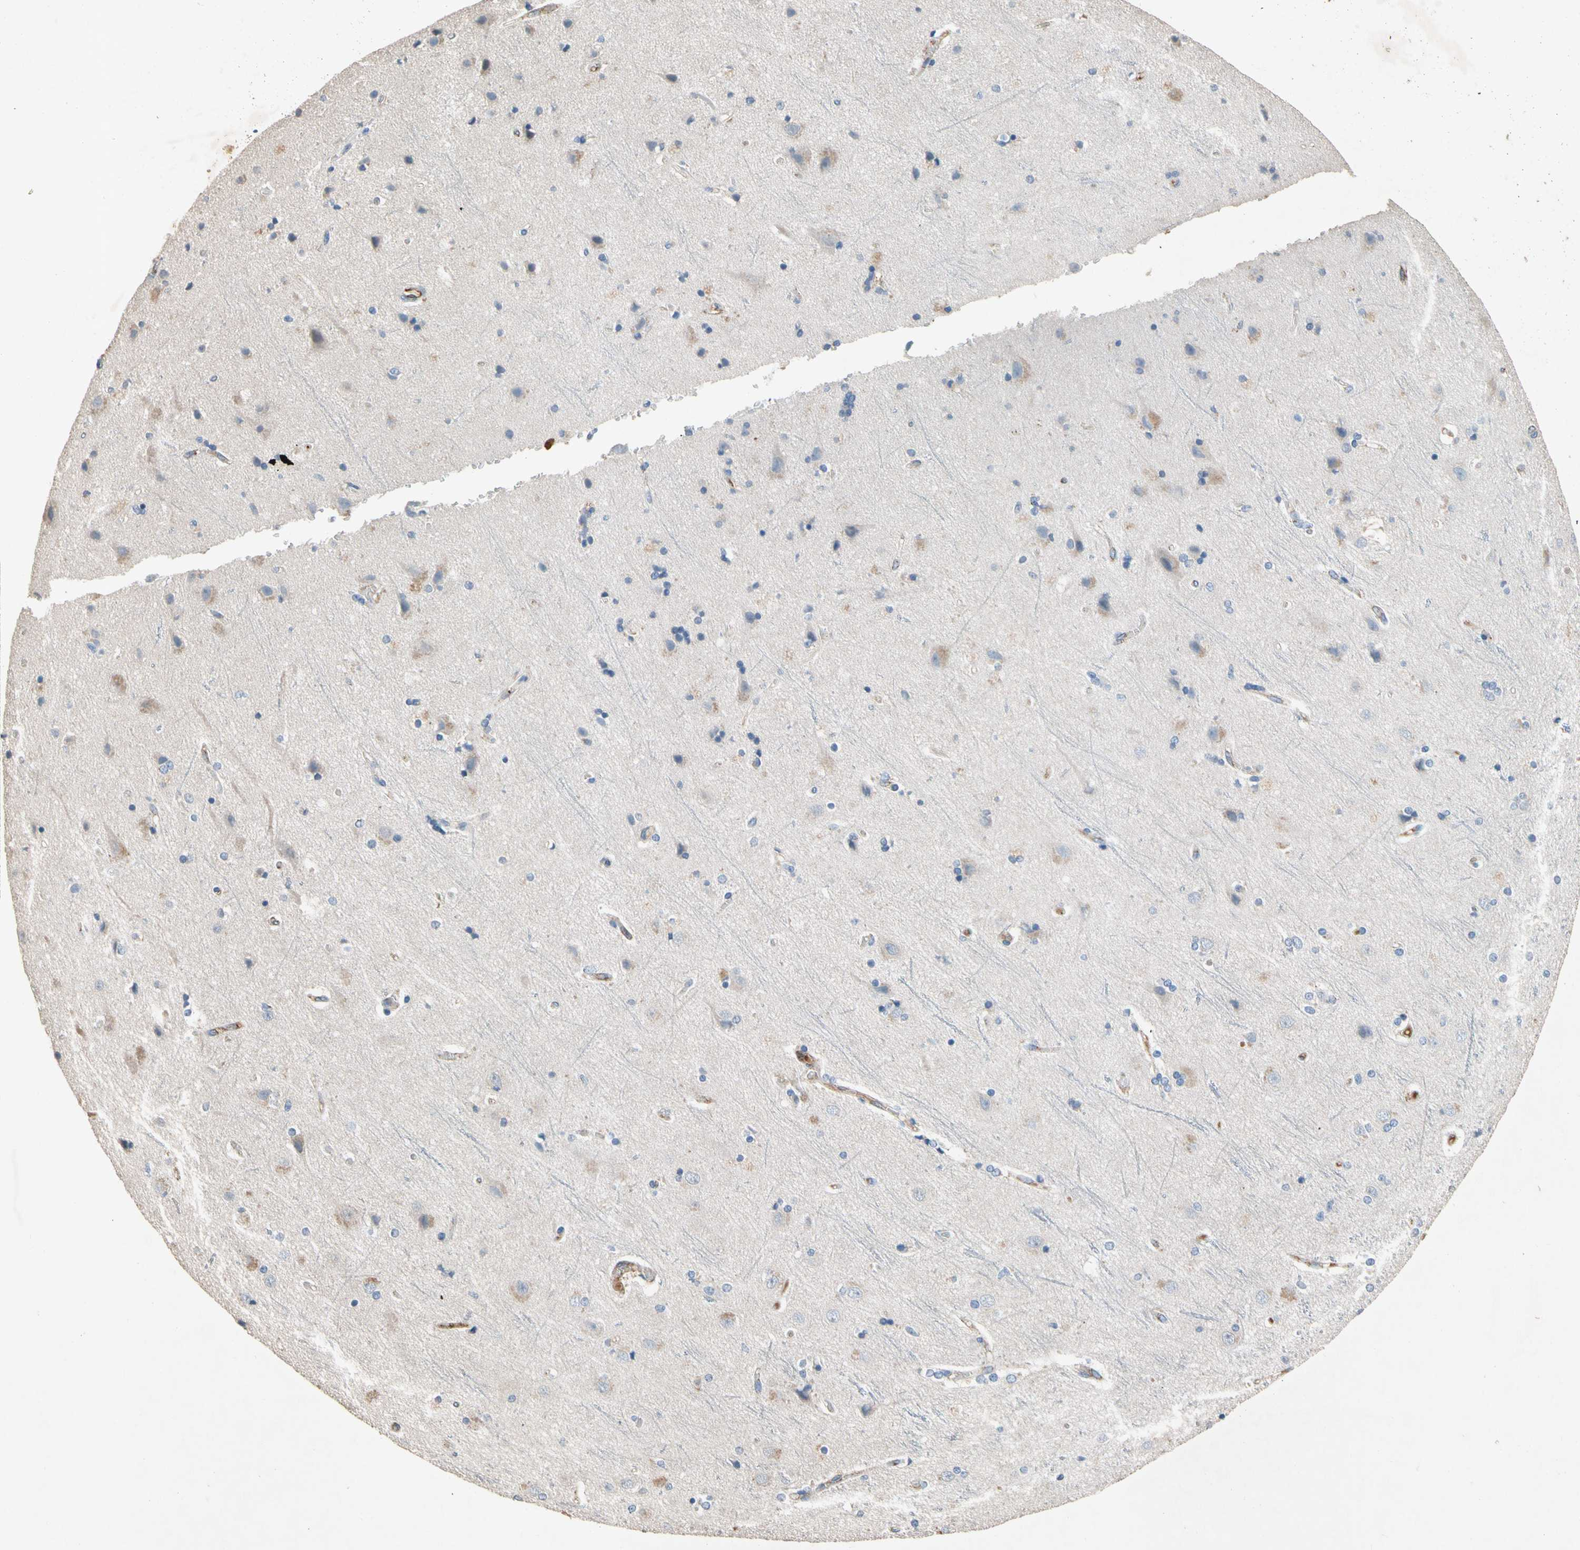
{"staining": {"intensity": "weak", "quantity": ">75%", "location": "cytoplasmic/membranous"}, "tissue": "cerebral cortex", "cell_type": "Endothelial cells", "image_type": "normal", "snomed": [{"axis": "morphology", "description": "Normal tissue, NOS"}, {"axis": "topography", "description": "Cerebral cortex"}], "caption": "Immunohistochemical staining of normal cerebral cortex exhibits >75% levels of weak cytoplasmic/membranous protein positivity in about >75% of endothelial cells.", "gene": "NDFIP2", "patient": {"sex": "female", "age": 54}}